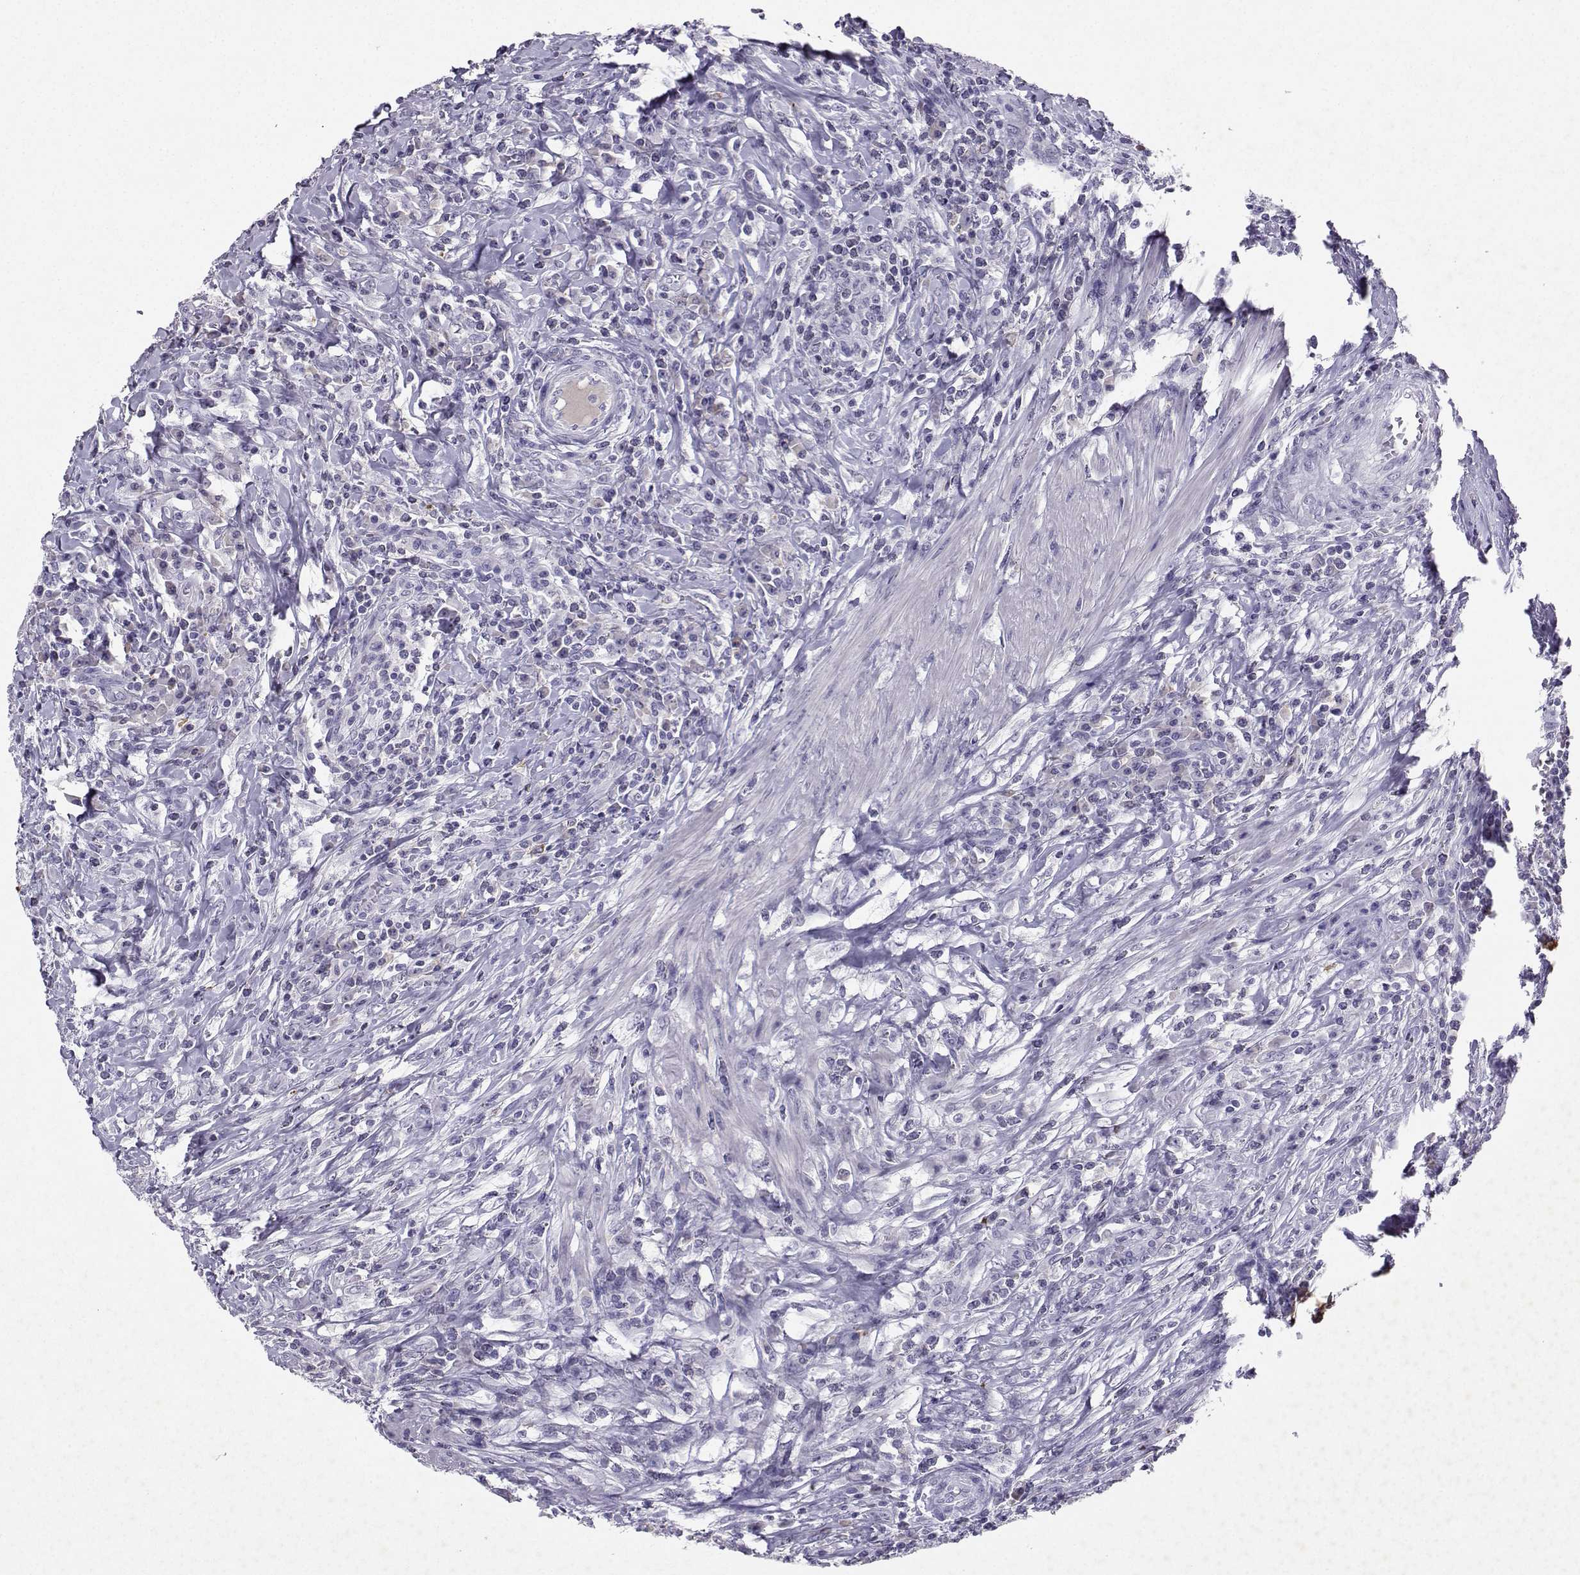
{"staining": {"intensity": "negative", "quantity": "none", "location": "none"}, "tissue": "colorectal cancer", "cell_type": "Tumor cells", "image_type": "cancer", "snomed": [{"axis": "morphology", "description": "Adenocarcinoma, NOS"}, {"axis": "topography", "description": "Colon"}], "caption": "A histopathology image of colorectal cancer stained for a protein displays no brown staining in tumor cells.", "gene": "GRIK4", "patient": {"sex": "male", "age": 53}}